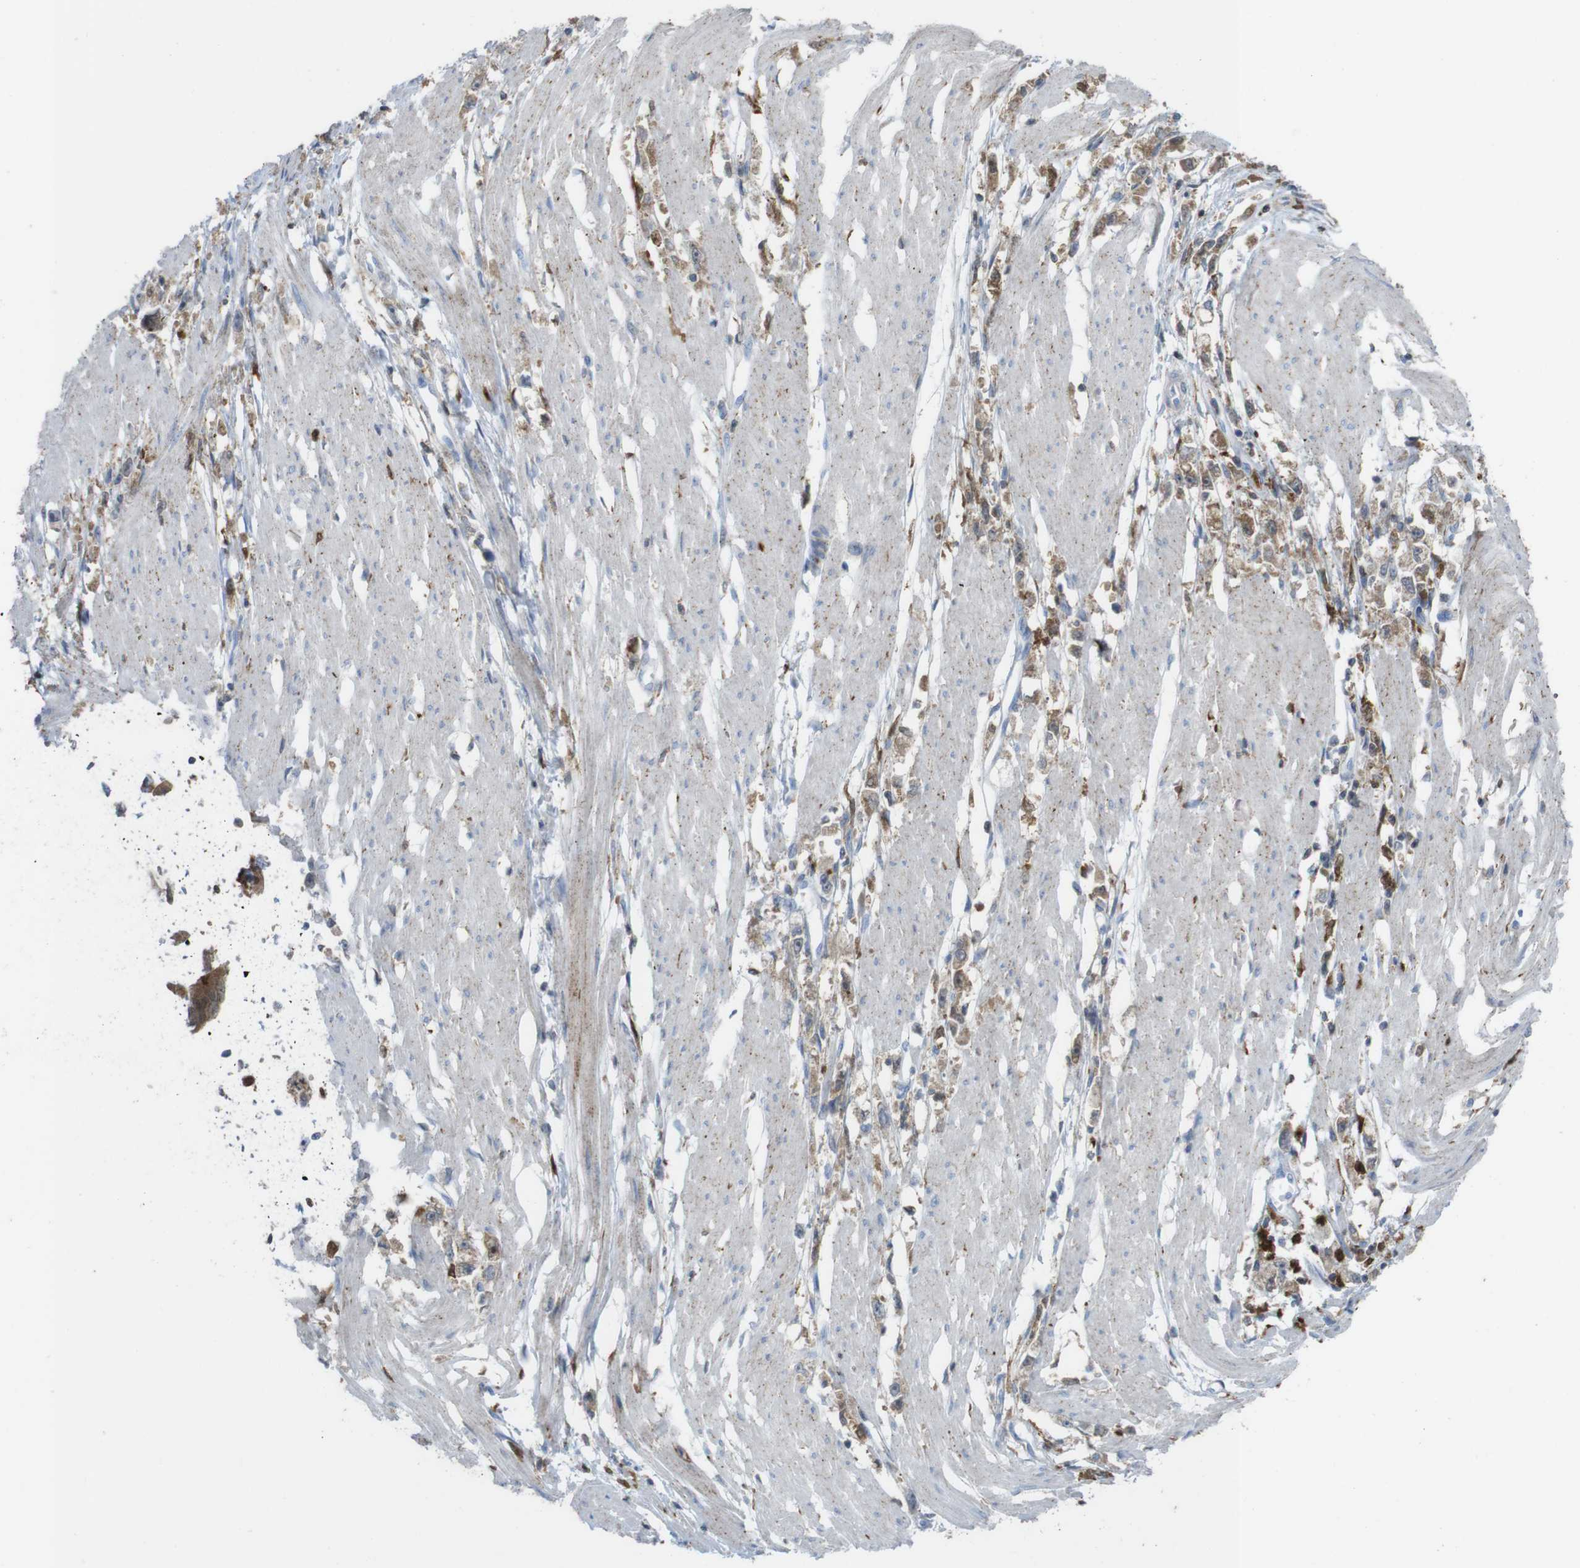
{"staining": {"intensity": "moderate", "quantity": ">75%", "location": "cytoplasmic/membranous"}, "tissue": "stomach cancer", "cell_type": "Tumor cells", "image_type": "cancer", "snomed": [{"axis": "morphology", "description": "Adenocarcinoma, NOS"}, {"axis": "topography", "description": "Stomach"}], "caption": "Protein expression analysis of human stomach adenocarcinoma reveals moderate cytoplasmic/membranous staining in approximately >75% of tumor cells.", "gene": "PRKCD", "patient": {"sex": "female", "age": 59}}